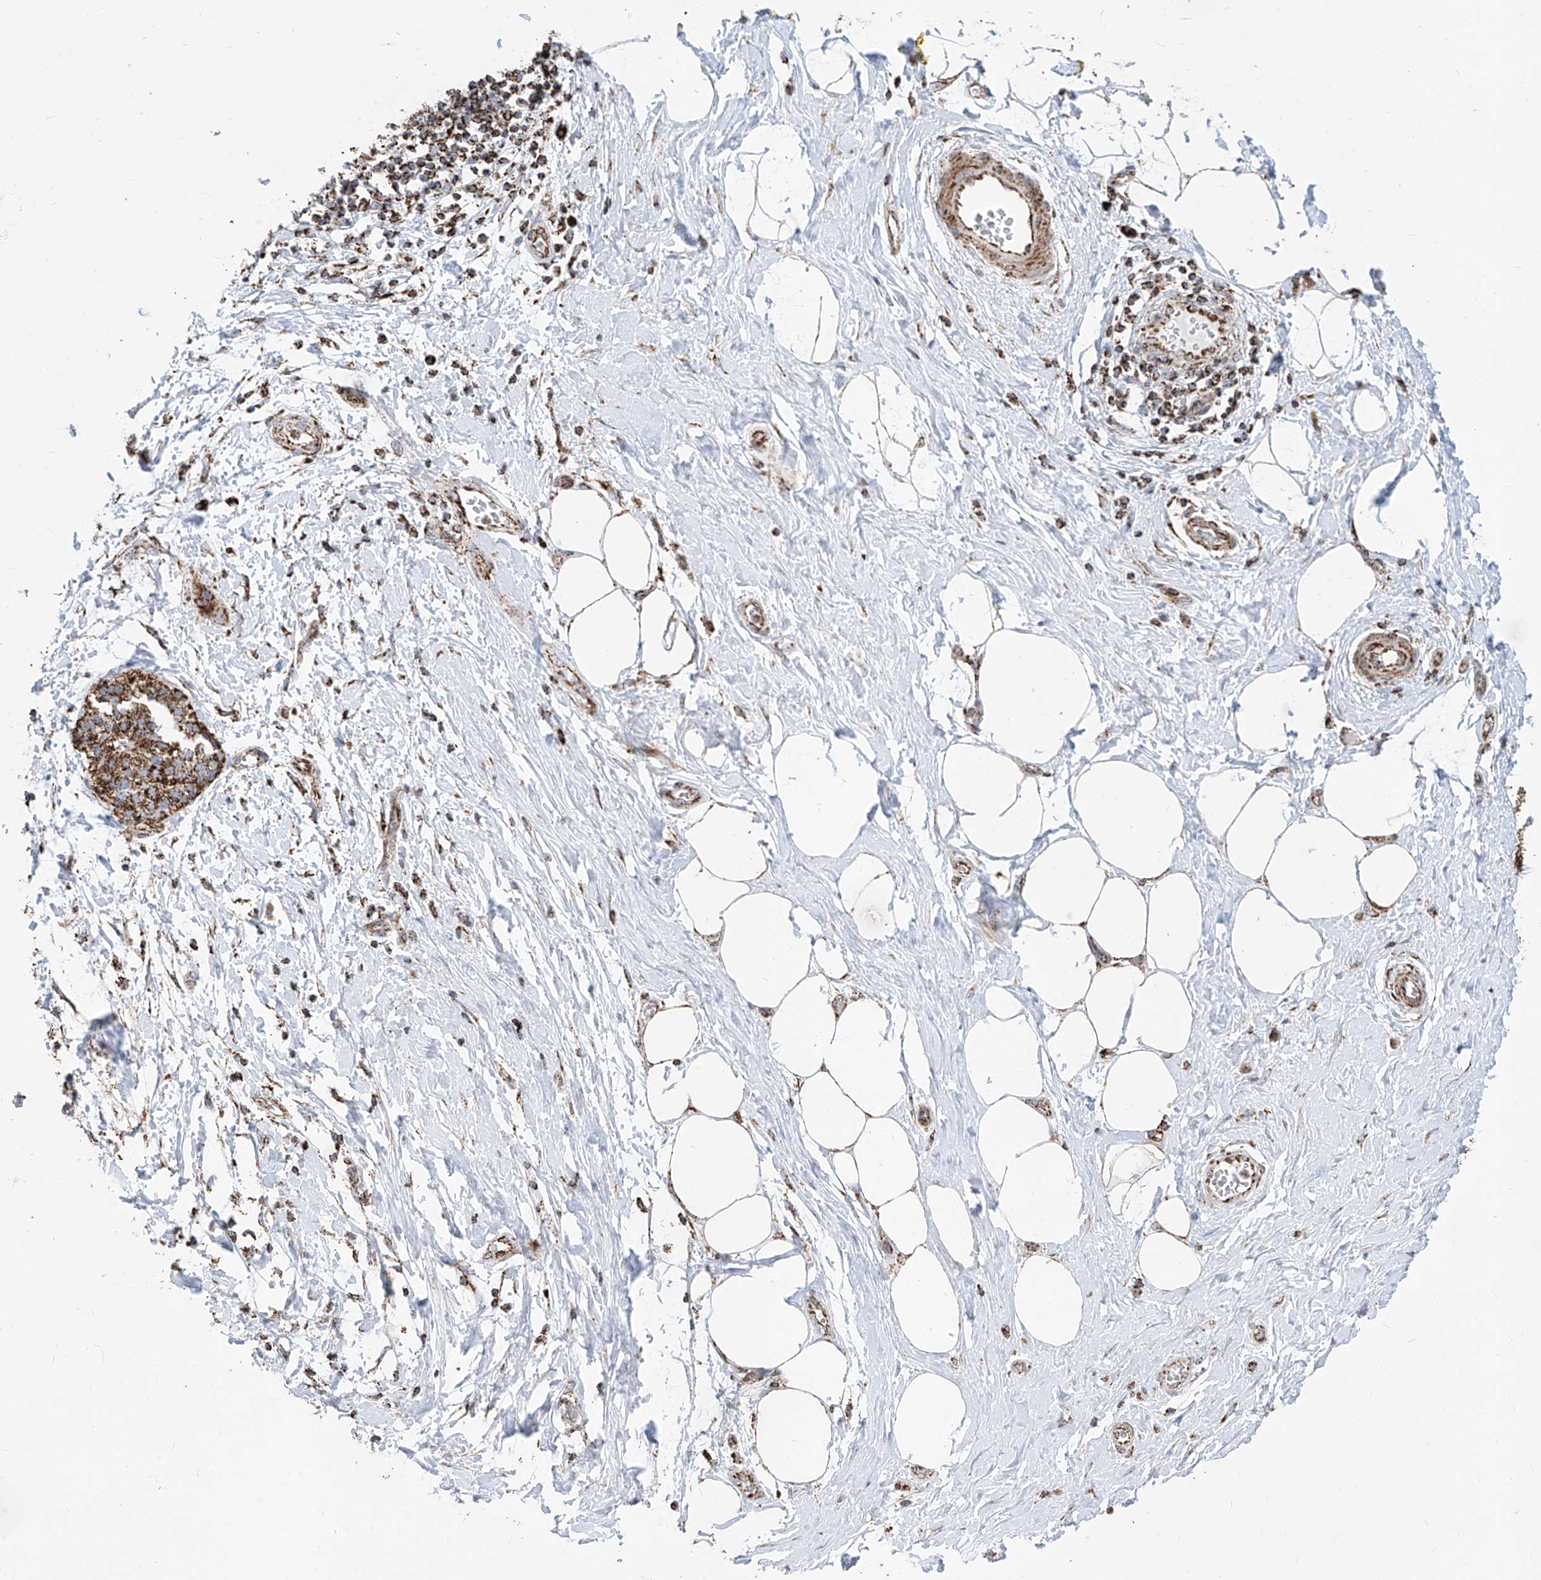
{"staining": {"intensity": "moderate", "quantity": ">75%", "location": "cytoplasmic/membranous"}, "tissue": "adipose tissue", "cell_type": "Adipocytes", "image_type": "normal", "snomed": [{"axis": "morphology", "description": "Normal tissue, NOS"}, {"axis": "morphology", "description": "Adenocarcinoma, NOS"}, {"axis": "topography", "description": "Pancreas"}, {"axis": "topography", "description": "Peripheral nerve tissue"}], "caption": "Human adipose tissue stained with a brown dye demonstrates moderate cytoplasmic/membranous positive staining in approximately >75% of adipocytes.", "gene": "COX5B", "patient": {"sex": "male", "age": 59}}